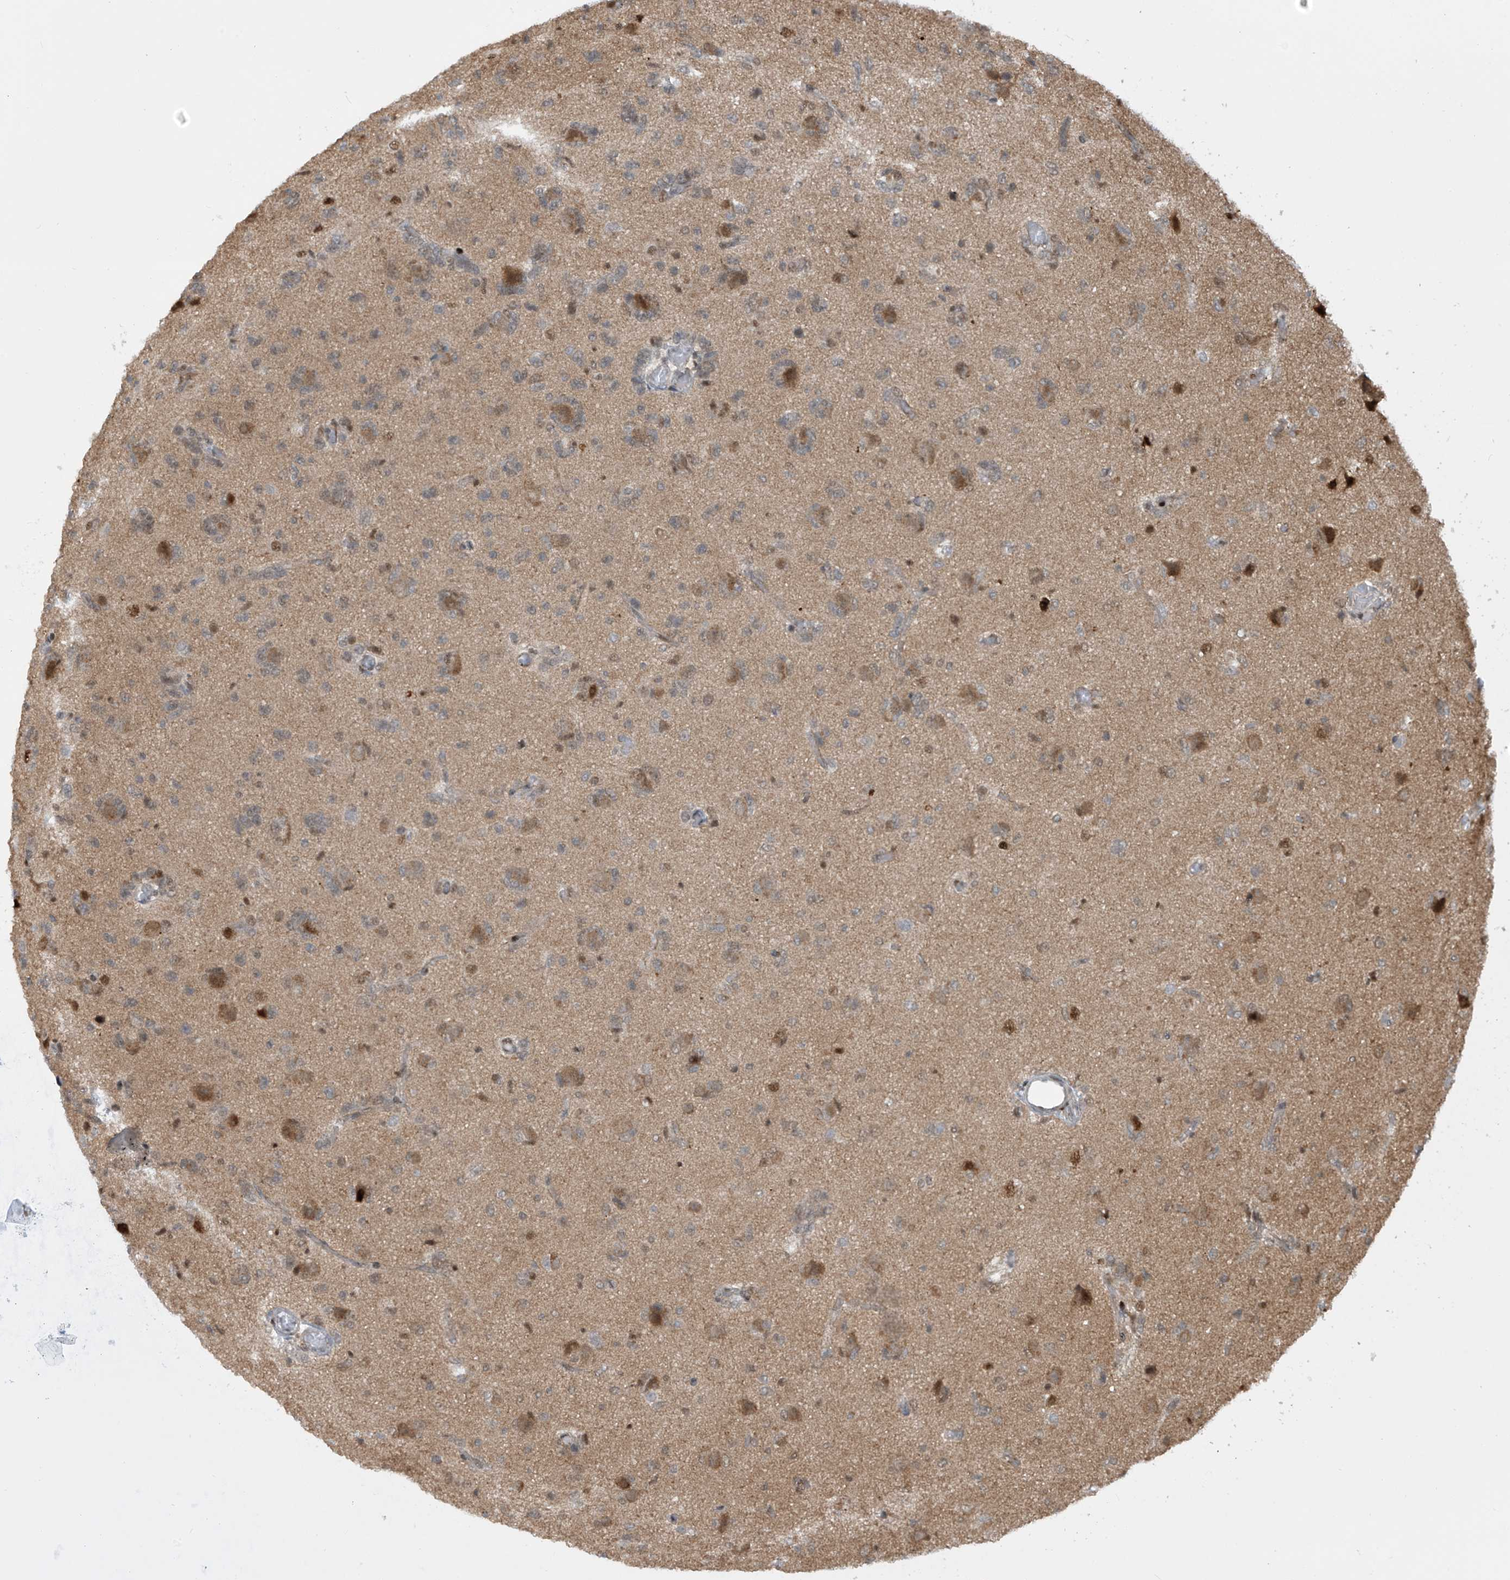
{"staining": {"intensity": "moderate", "quantity": "25%-75%", "location": "cytoplasmic/membranous,nuclear"}, "tissue": "glioma", "cell_type": "Tumor cells", "image_type": "cancer", "snomed": [{"axis": "morphology", "description": "Glioma, malignant, High grade"}, {"axis": "topography", "description": "Brain"}], "caption": "Human malignant glioma (high-grade) stained with a protein marker exhibits moderate staining in tumor cells.", "gene": "LAGE3", "patient": {"sex": "female", "age": 59}}